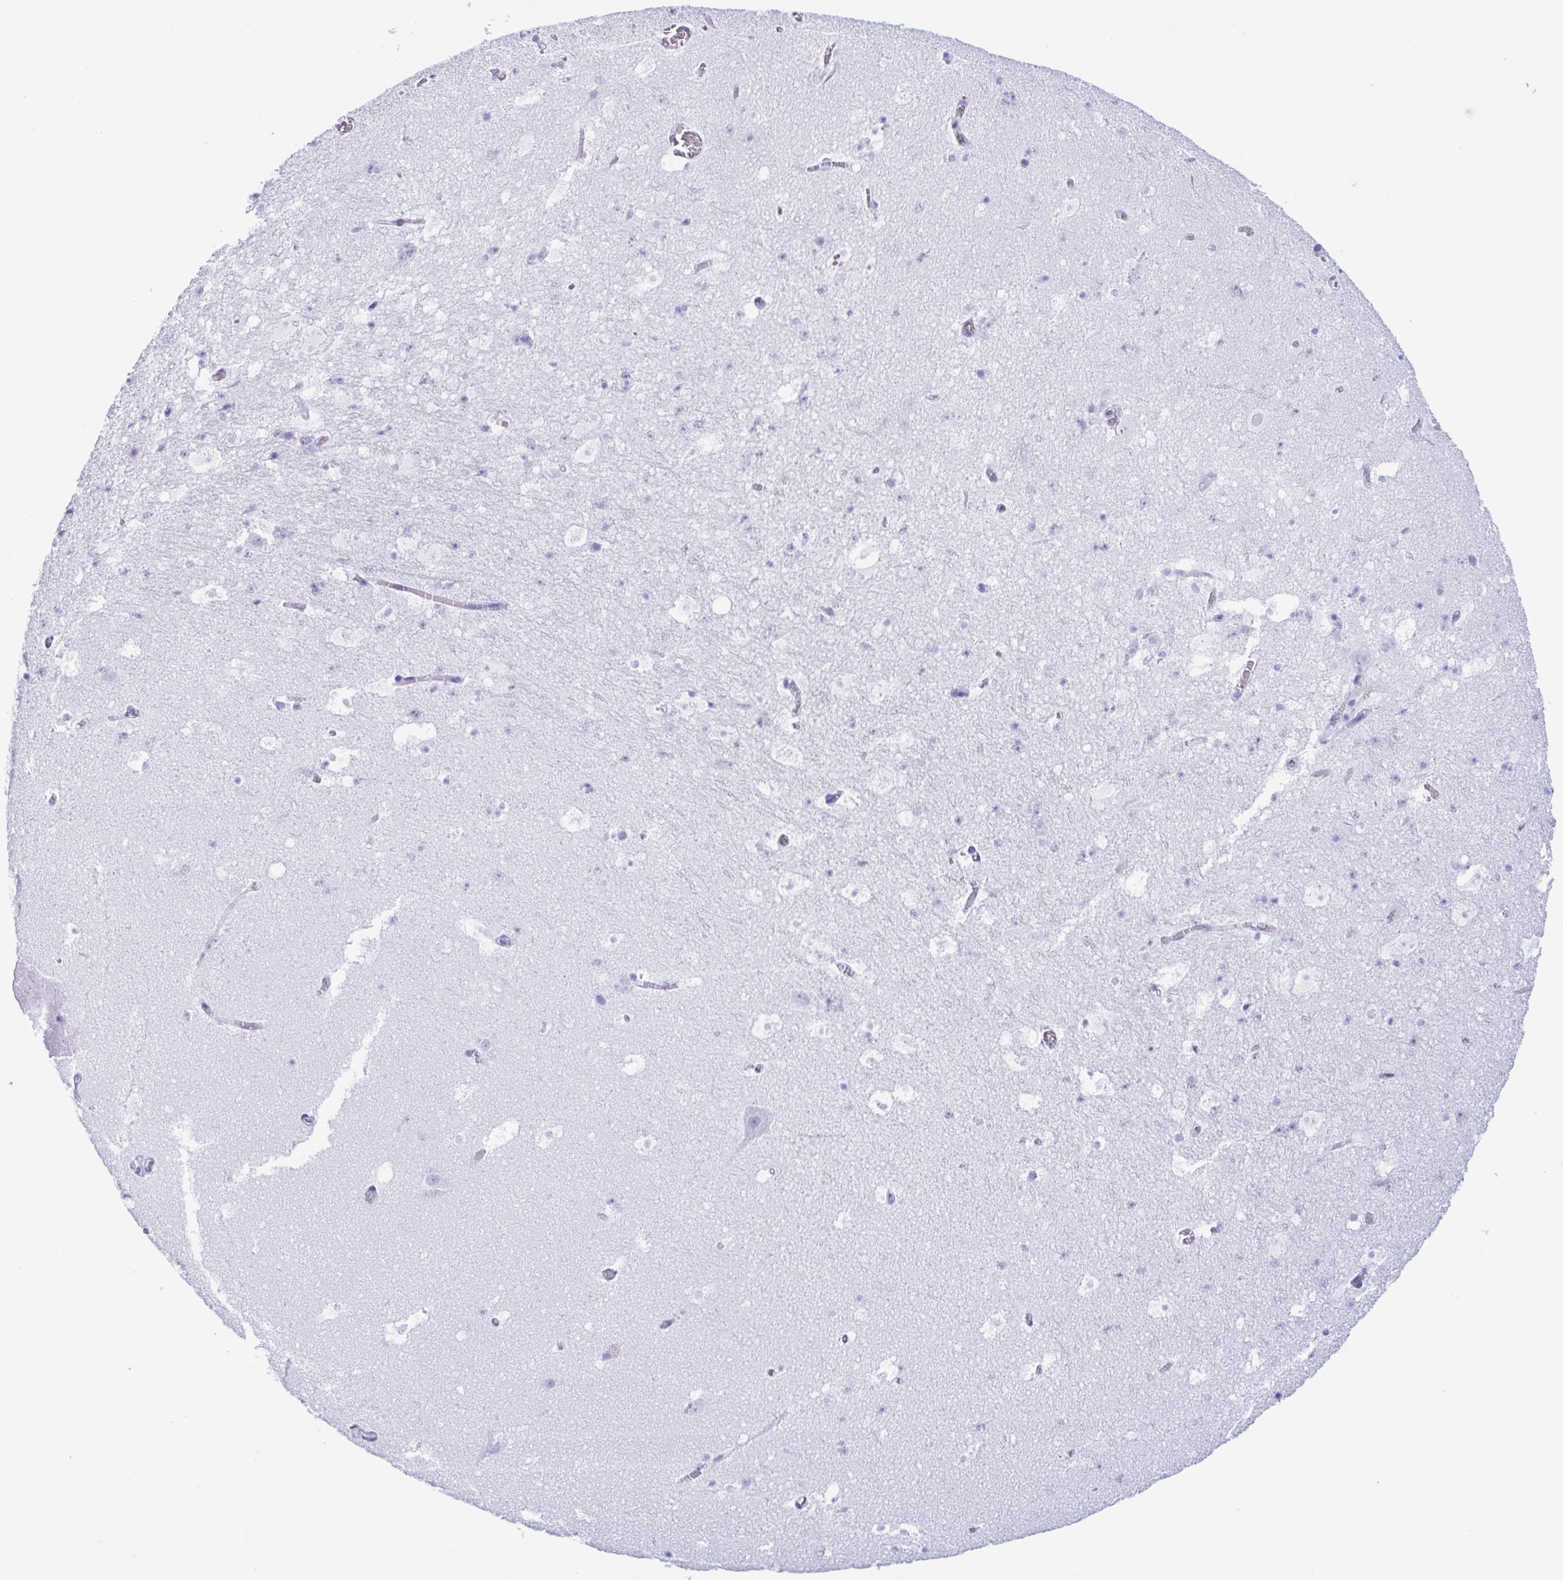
{"staining": {"intensity": "negative", "quantity": "none", "location": "none"}, "tissue": "hippocampus", "cell_type": "Glial cells", "image_type": "normal", "snomed": [{"axis": "morphology", "description": "Normal tissue, NOS"}, {"axis": "topography", "description": "Hippocampus"}], "caption": "High power microscopy histopathology image of an immunohistochemistry photomicrograph of benign hippocampus, revealing no significant expression in glial cells.", "gene": "ZNF850", "patient": {"sex": "female", "age": 42}}